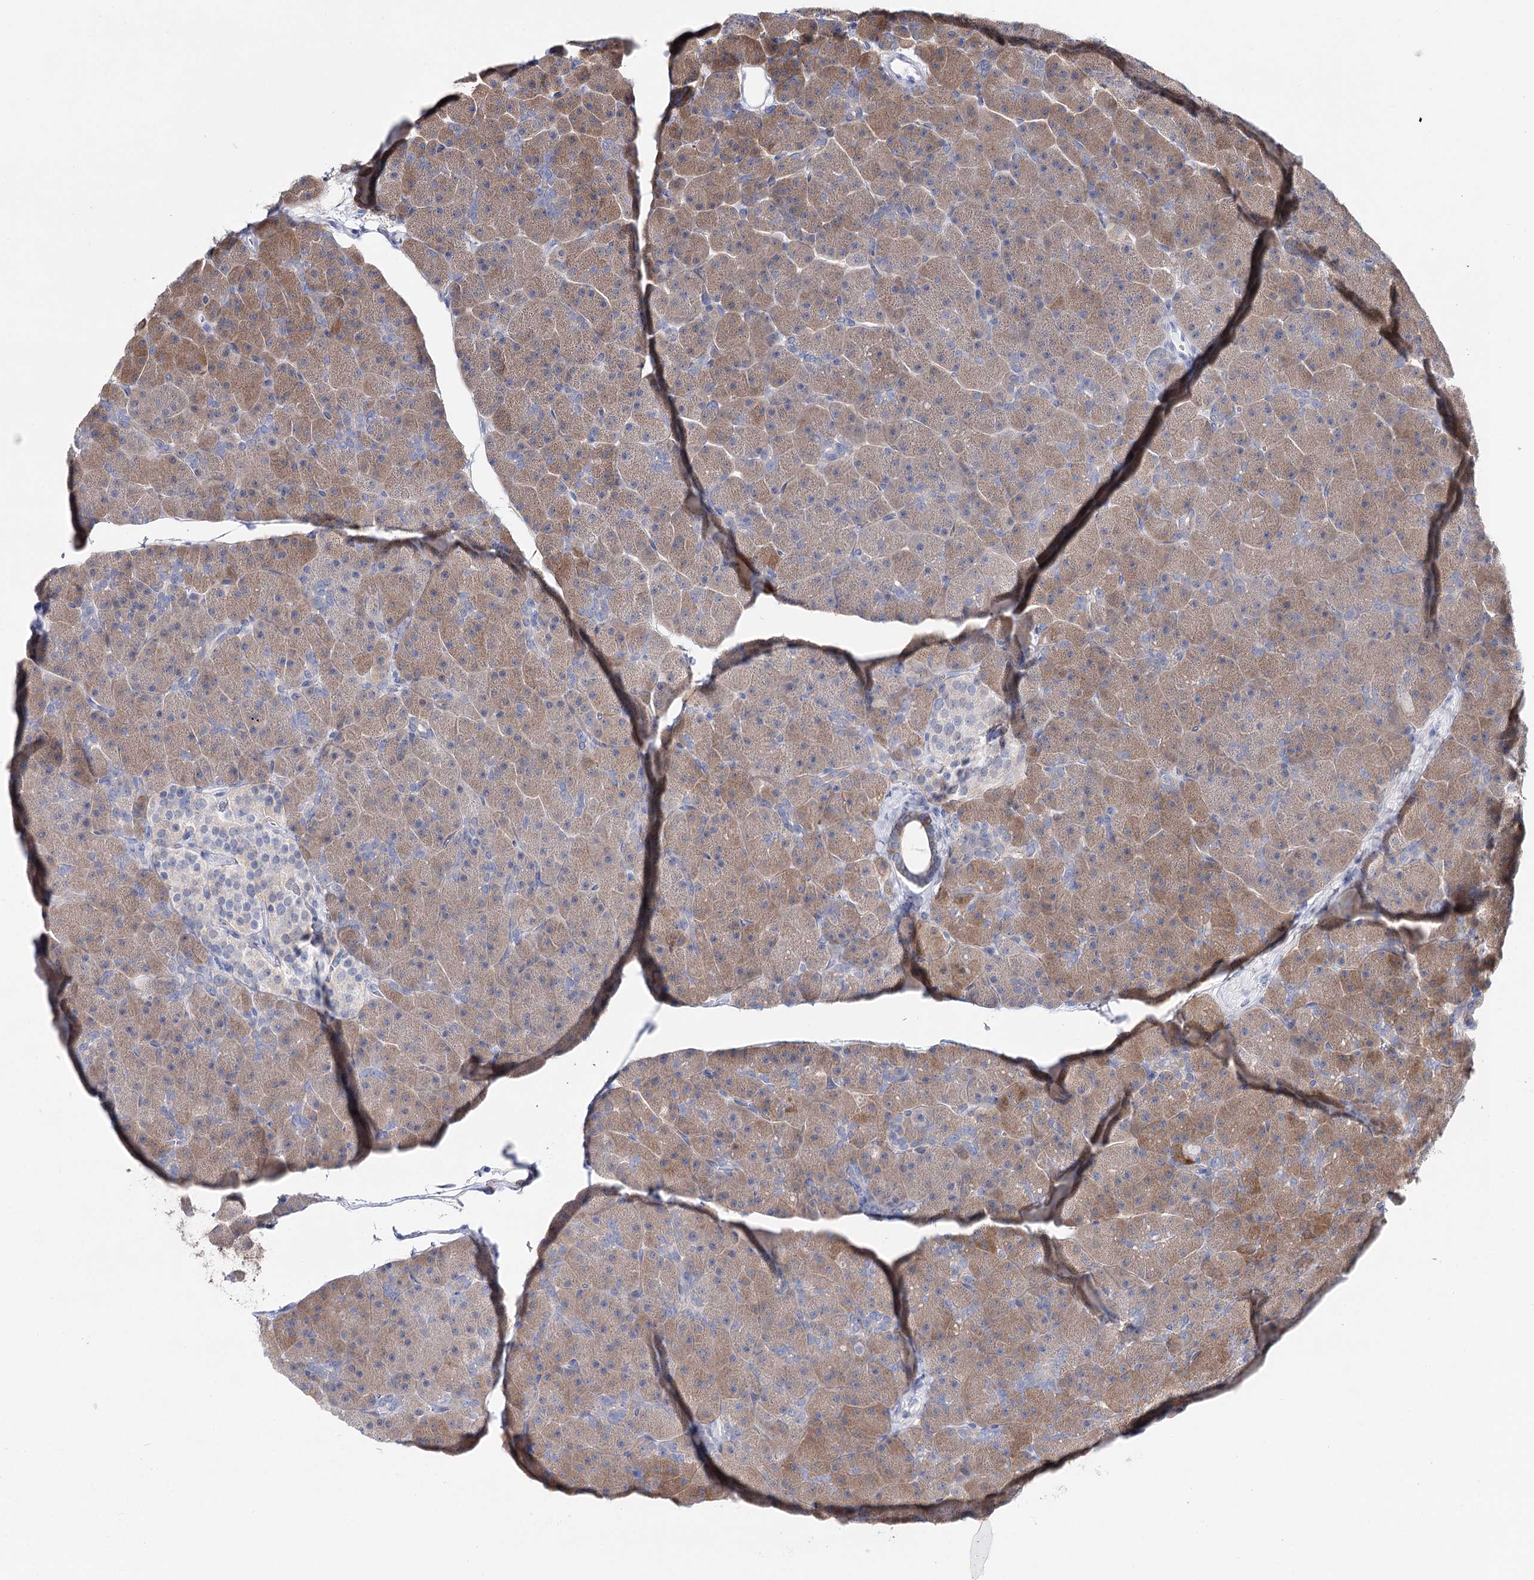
{"staining": {"intensity": "moderate", "quantity": ">75%", "location": "cytoplasmic/membranous"}, "tissue": "pancreas", "cell_type": "Exocrine glandular cells", "image_type": "normal", "snomed": [{"axis": "morphology", "description": "Normal tissue, NOS"}, {"axis": "topography", "description": "Pancreas"}], "caption": "Protein expression analysis of benign pancreas reveals moderate cytoplasmic/membranous staining in approximately >75% of exocrine glandular cells. The staining is performed using DAB brown chromogen to label protein expression. The nuclei are counter-stained blue using hematoxylin.", "gene": "UGDH", "patient": {"sex": "male", "age": 36}}